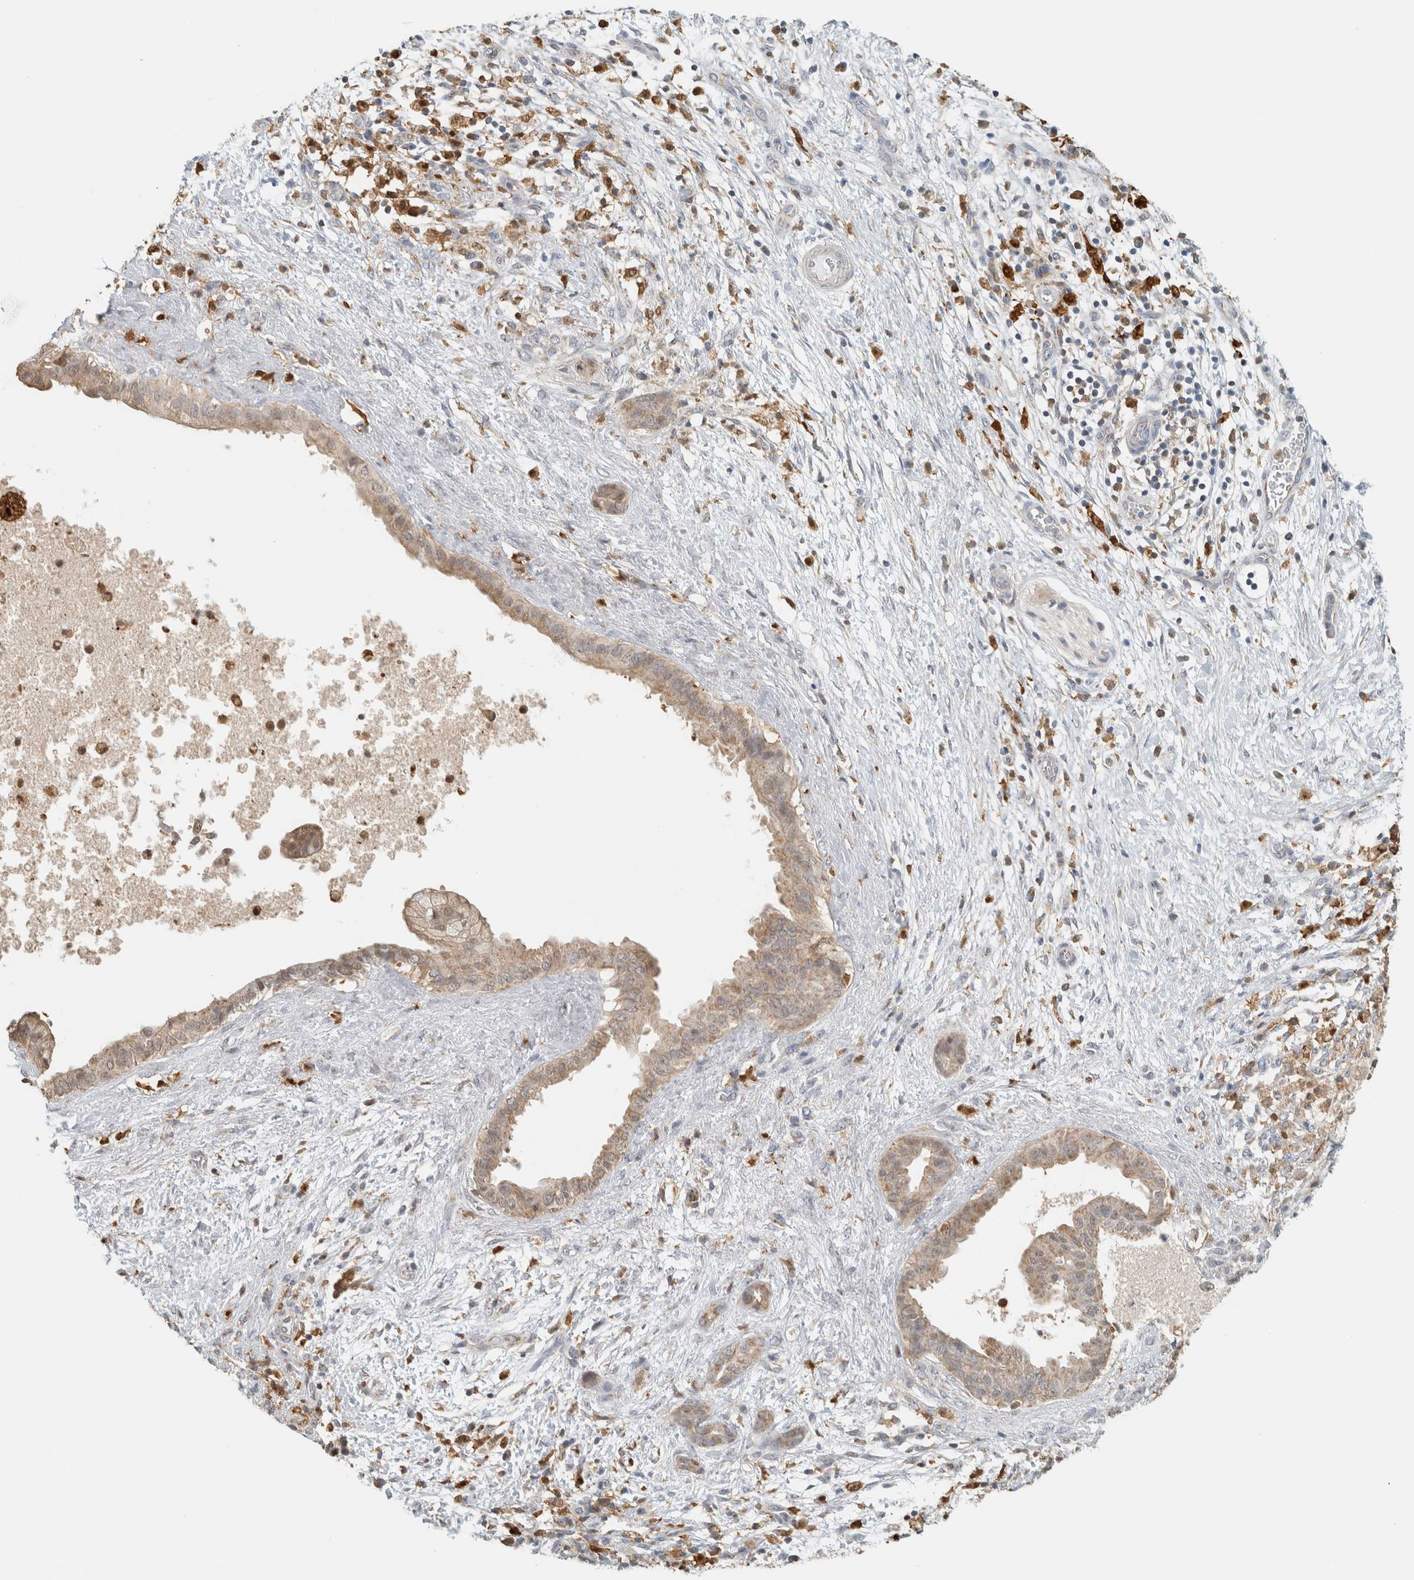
{"staining": {"intensity": "weak", "quantity": ">75%", "location": "cytoplasmic/membranous"}, "tissue": "pancreatic cancer", "cell_type": "Tumor cells", "image_type": "cancer", "snomed": [{"axis": "morphology", "description": "Adenocarcinoma, NOS"}, {"axis": "topography", "description": "Pancreas"}], "caption": "A photomicrograph of human pancreatic adenocarcinoma stained for a protein demonstrates weak cytoplasmic/membranous brown staining in tumor cells.", "gene": "CAPG", "patient": {"sex": "female", "age": 78}}